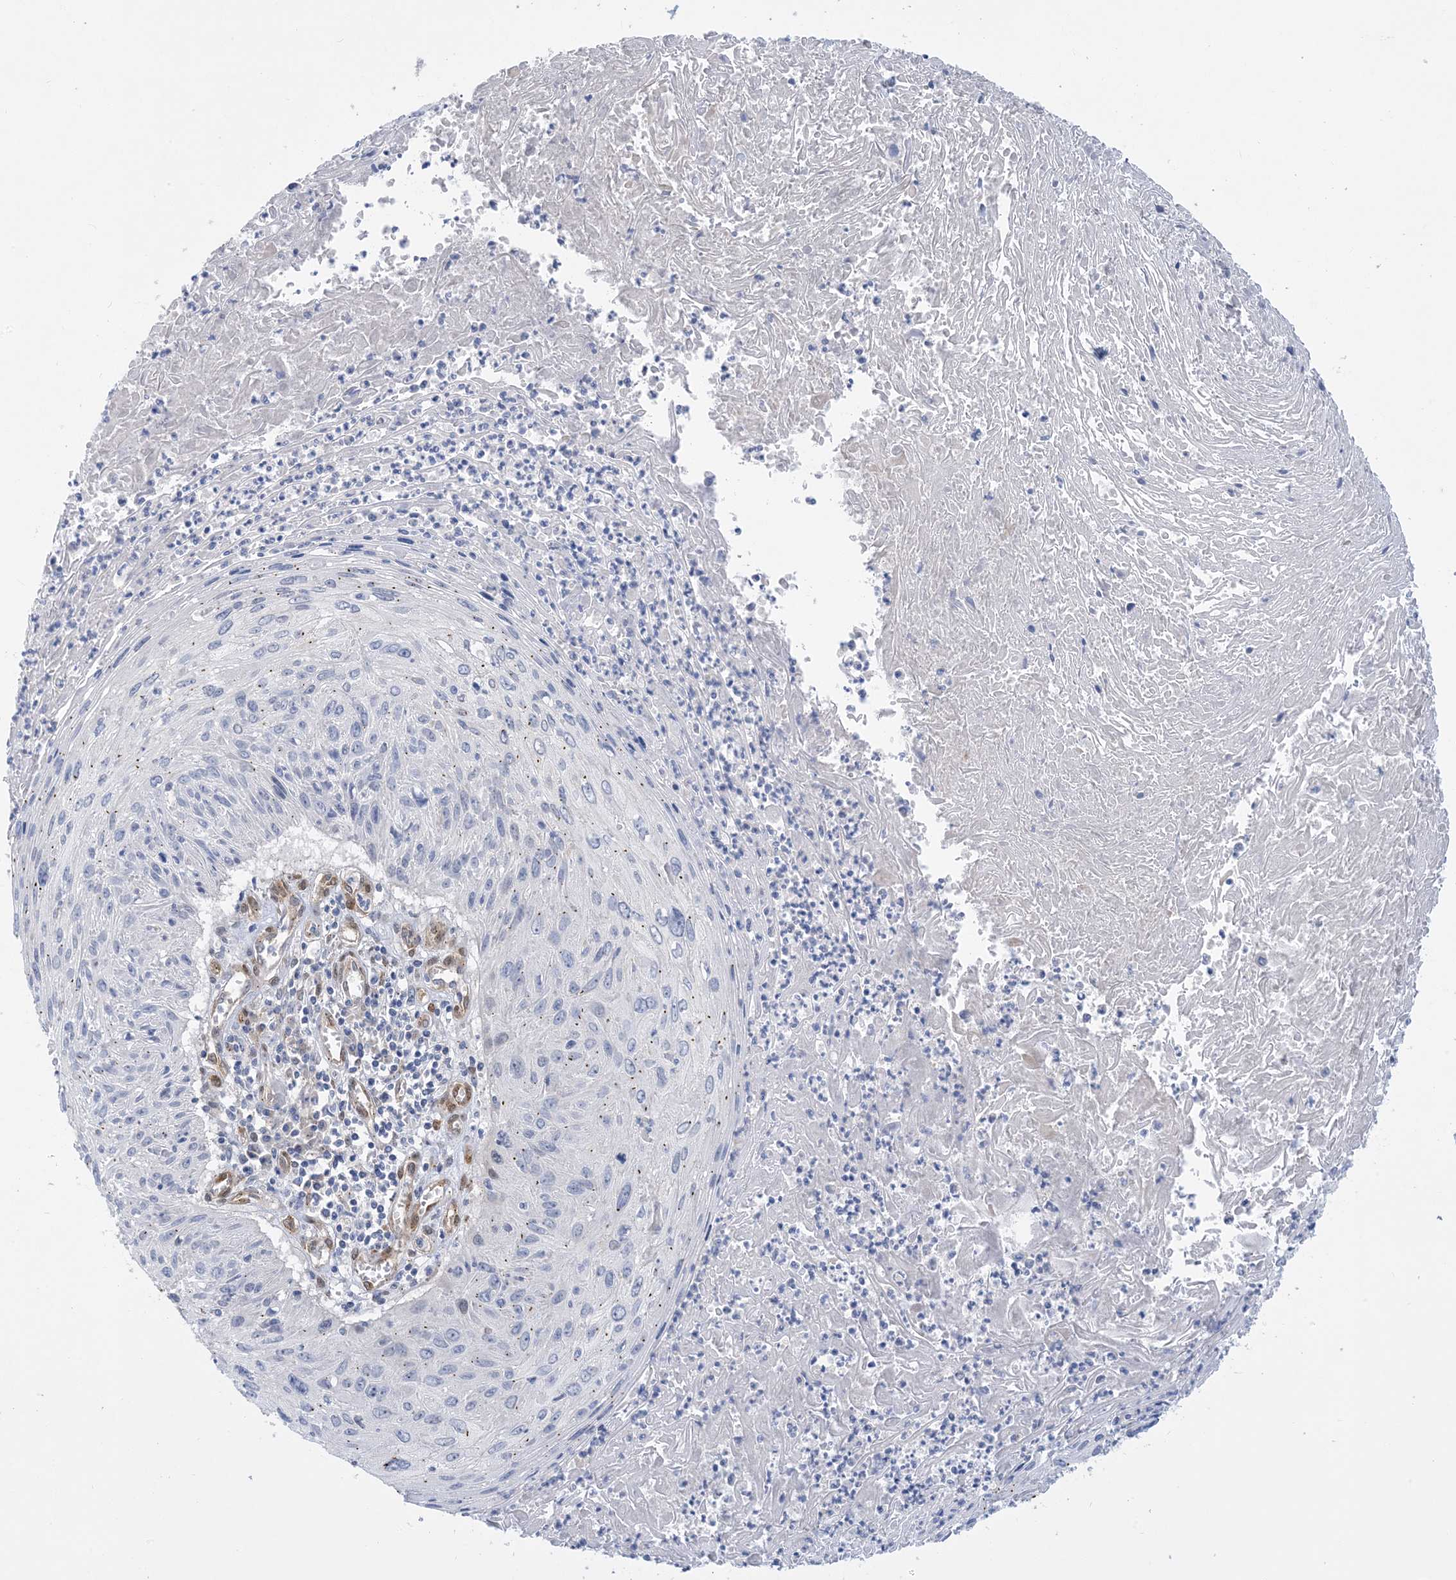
{"staining": {"intensity": "negative", "quantity": "none", "location": "none"}, "tissue": "cervical cancer", "cell_type": "Tumor cells", "image_type": "cancer", "snomed": [{"axis": "morphology", "description": "Squamous cell carcinoma, NOS"}, {"axis": "topography", "description": "Cervix"}], "caption": "Human cervical squamous cell carcinoma stained for a protein using IHC shows no expression in tumor cells.", "gene": "RBMS3", "patient": {"sex": "female", "age": 51}}